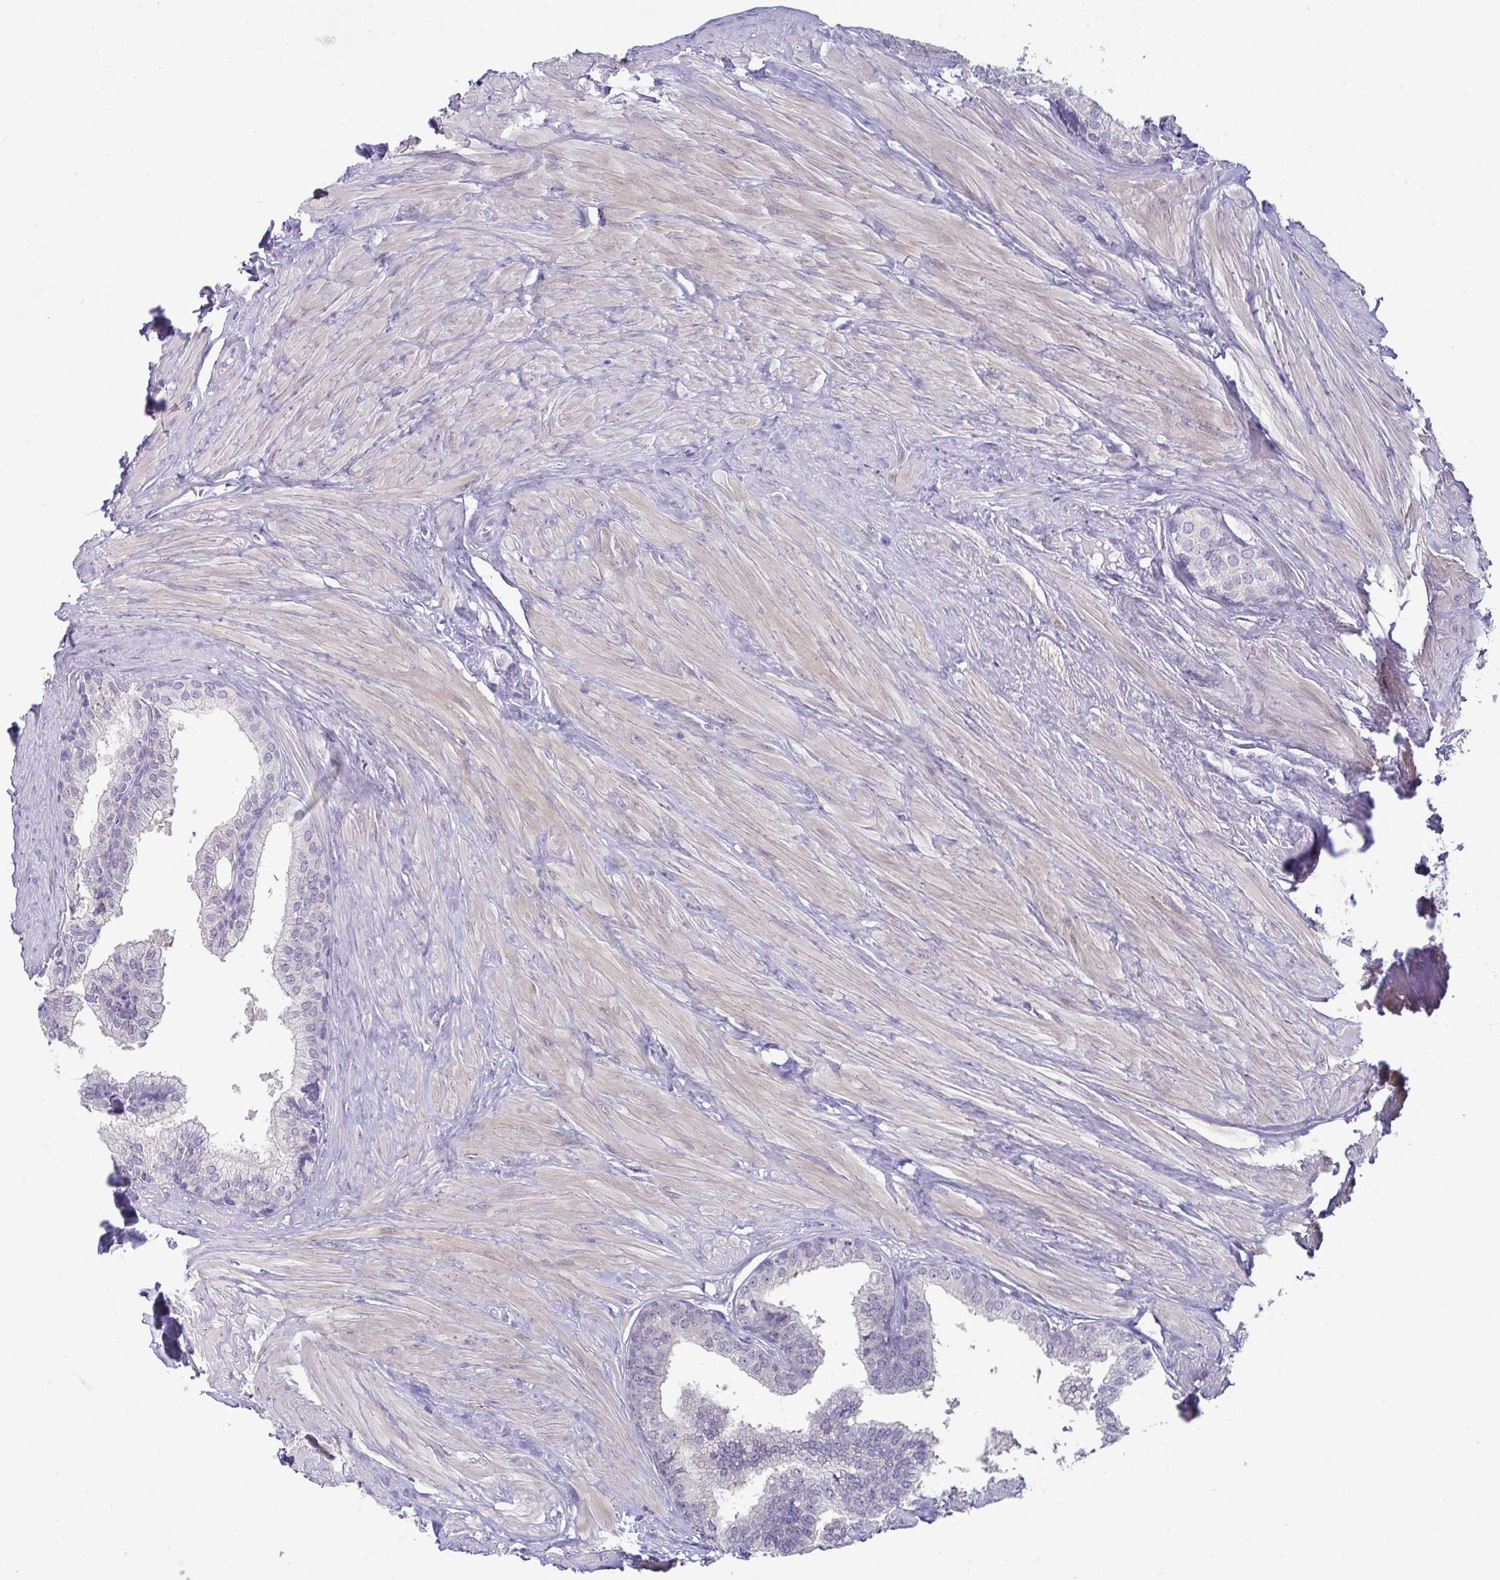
{"staining": {"intensity": "negative", "quantity": "none", "location": "none"}, "tissue": "prostate", "cell_type": "Glandular cells", "image_type": "normal", "snomed": [{"axis": "morphology", "description": "Normal tissue, NOS"}, {"axis": "topography", "description": "Prostate"}, {"axis": "topography", "description": "Peripheral nerve tissue"}], "caption": "Immunohistochemistry (IHC) photomicrograph of normal prostate stained for a protein (brown), which reveals no staining in glandular cells.", "gene": "GSTM1", "patient": {"sex": "male", "age": 55}}